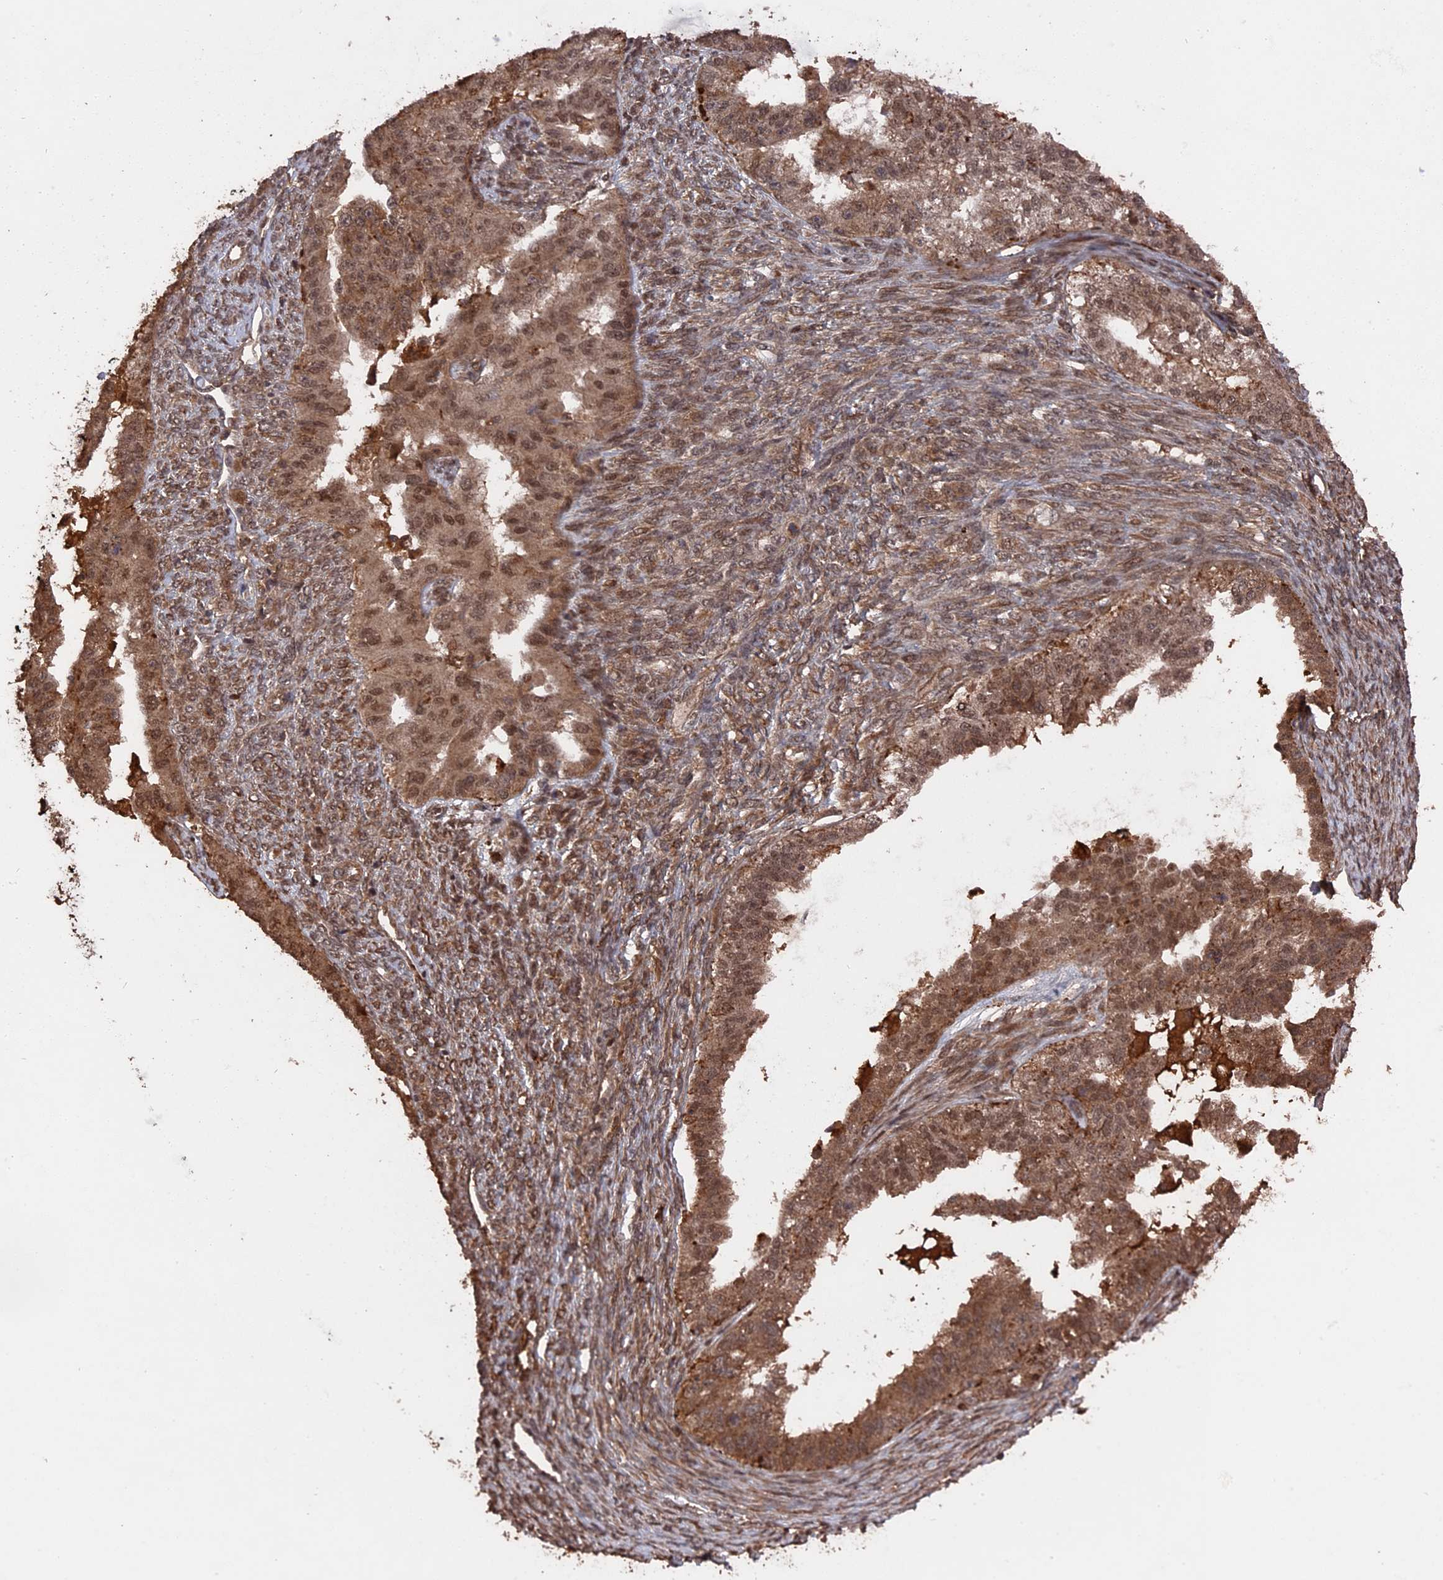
{"staining": {"intensity": "moderate", "quantity": ">75%", "location": "cytoplasmic/membranous,nuclear"}, "tissue": "ovarian cancer", "cell_type": "Tumor cells", "image_type": "cancer", "snomed": [{"axis": "morphology", "description": "Cystadenocarcinoma, serous, NOS"}, {"axis": "topography", "description": "Ovary"}], "caption": "Ovarian cancer (serous cystadenocarcinoma) stained with a protein marker shows moderate staining in tumor cells.", "gene": "TELO2", "patient": {"sex": "female", "age": 58}}